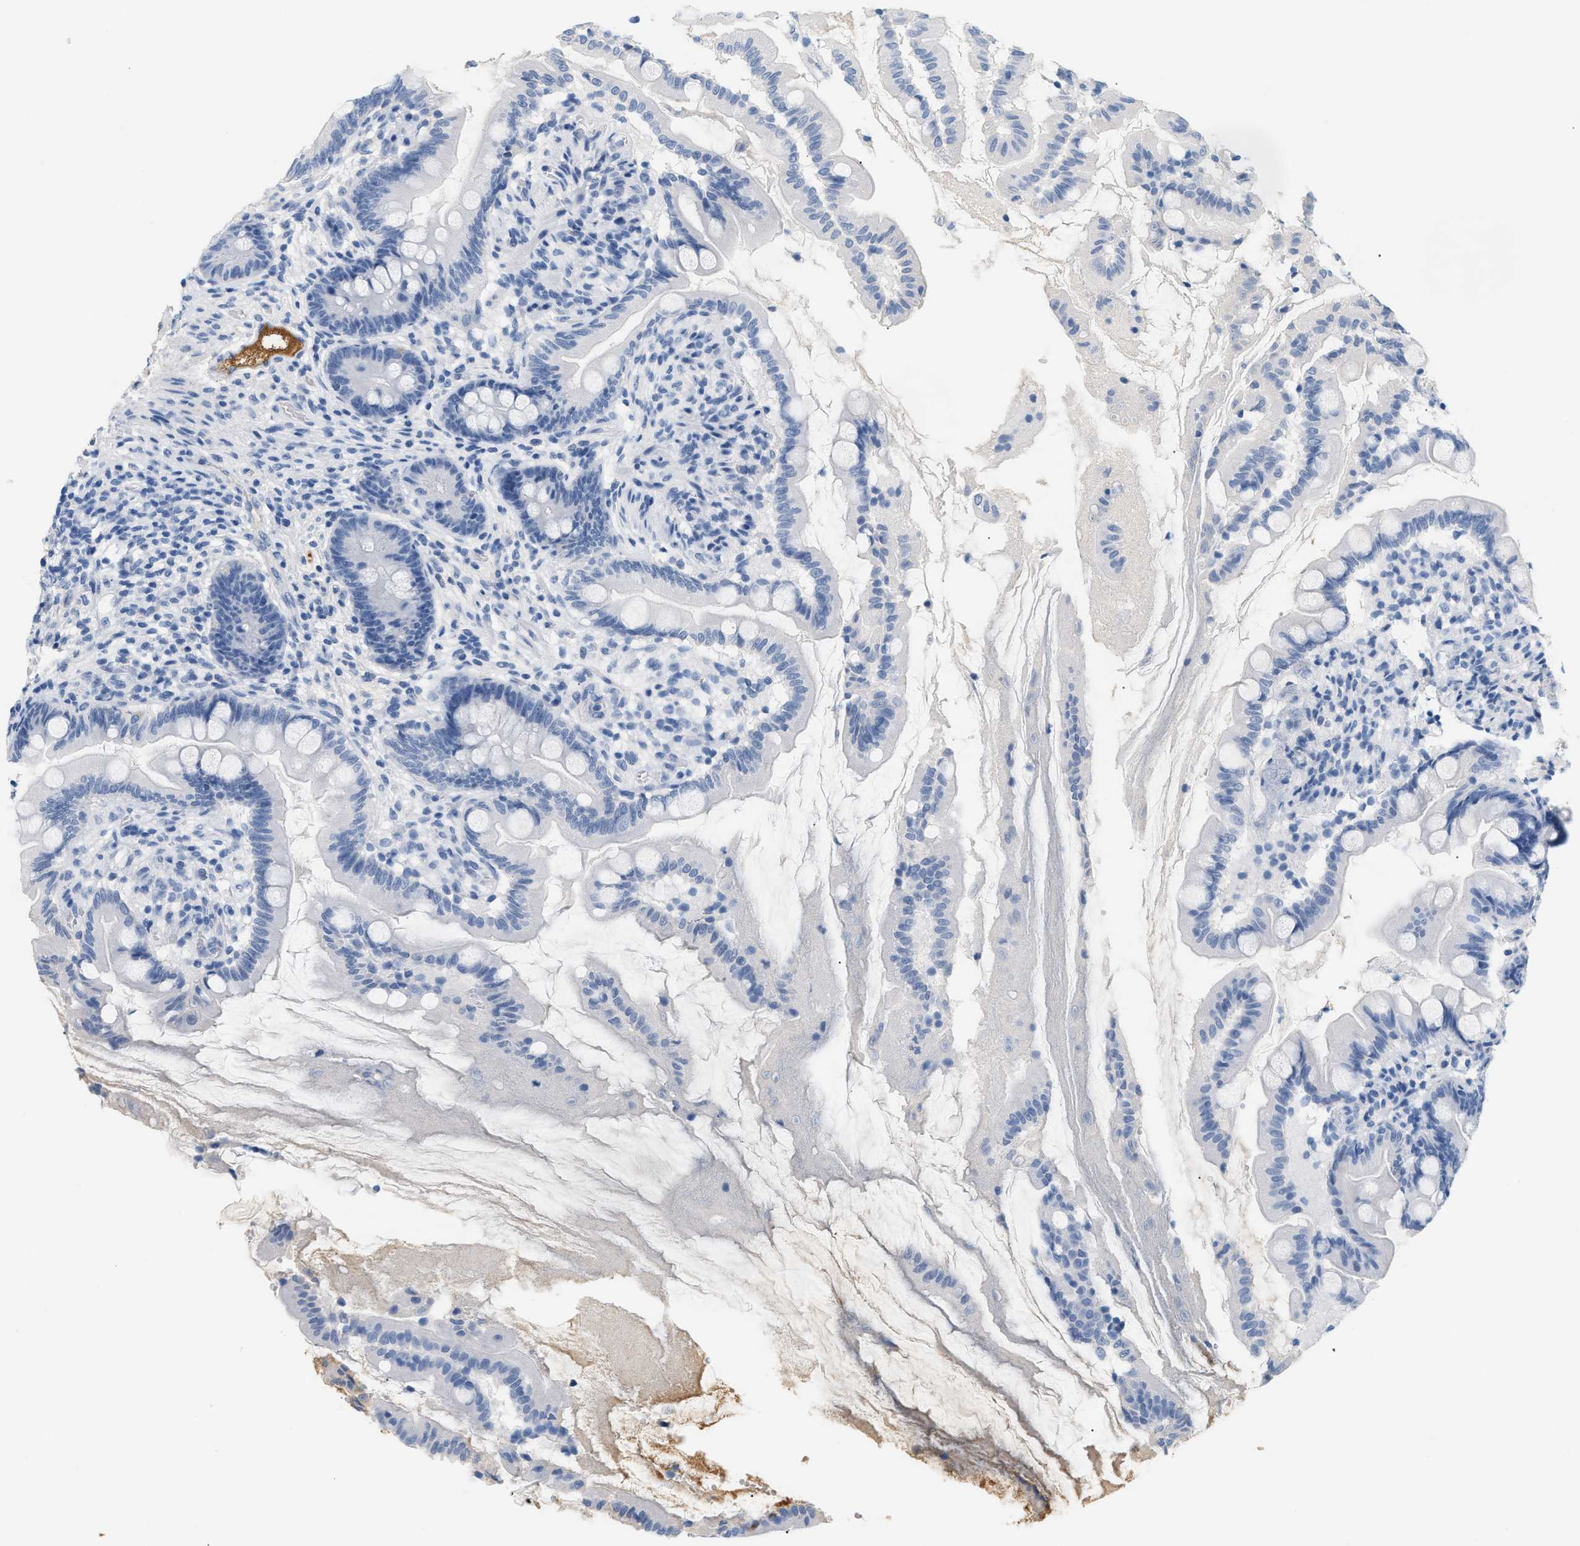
{"staining": {"intensity": "negative", "quantity": "none", "location": "none"}, "tissue": "small intestine", "cell_type": "Glandular cells", "image_type": "normal", "snomed": [{"axis": "morphology", "description": "Normal tissue, NOS"}, {"axis": "topography", "description": "Small intestine"}], "caption": "DAB immunohistochemical staining of benign small intestine displays no significant staining in glandular cells. (DAB IHC with hematoxylin counter stain).", "gene": "CFH", "patient": {"sex": "female", "age": 56}}